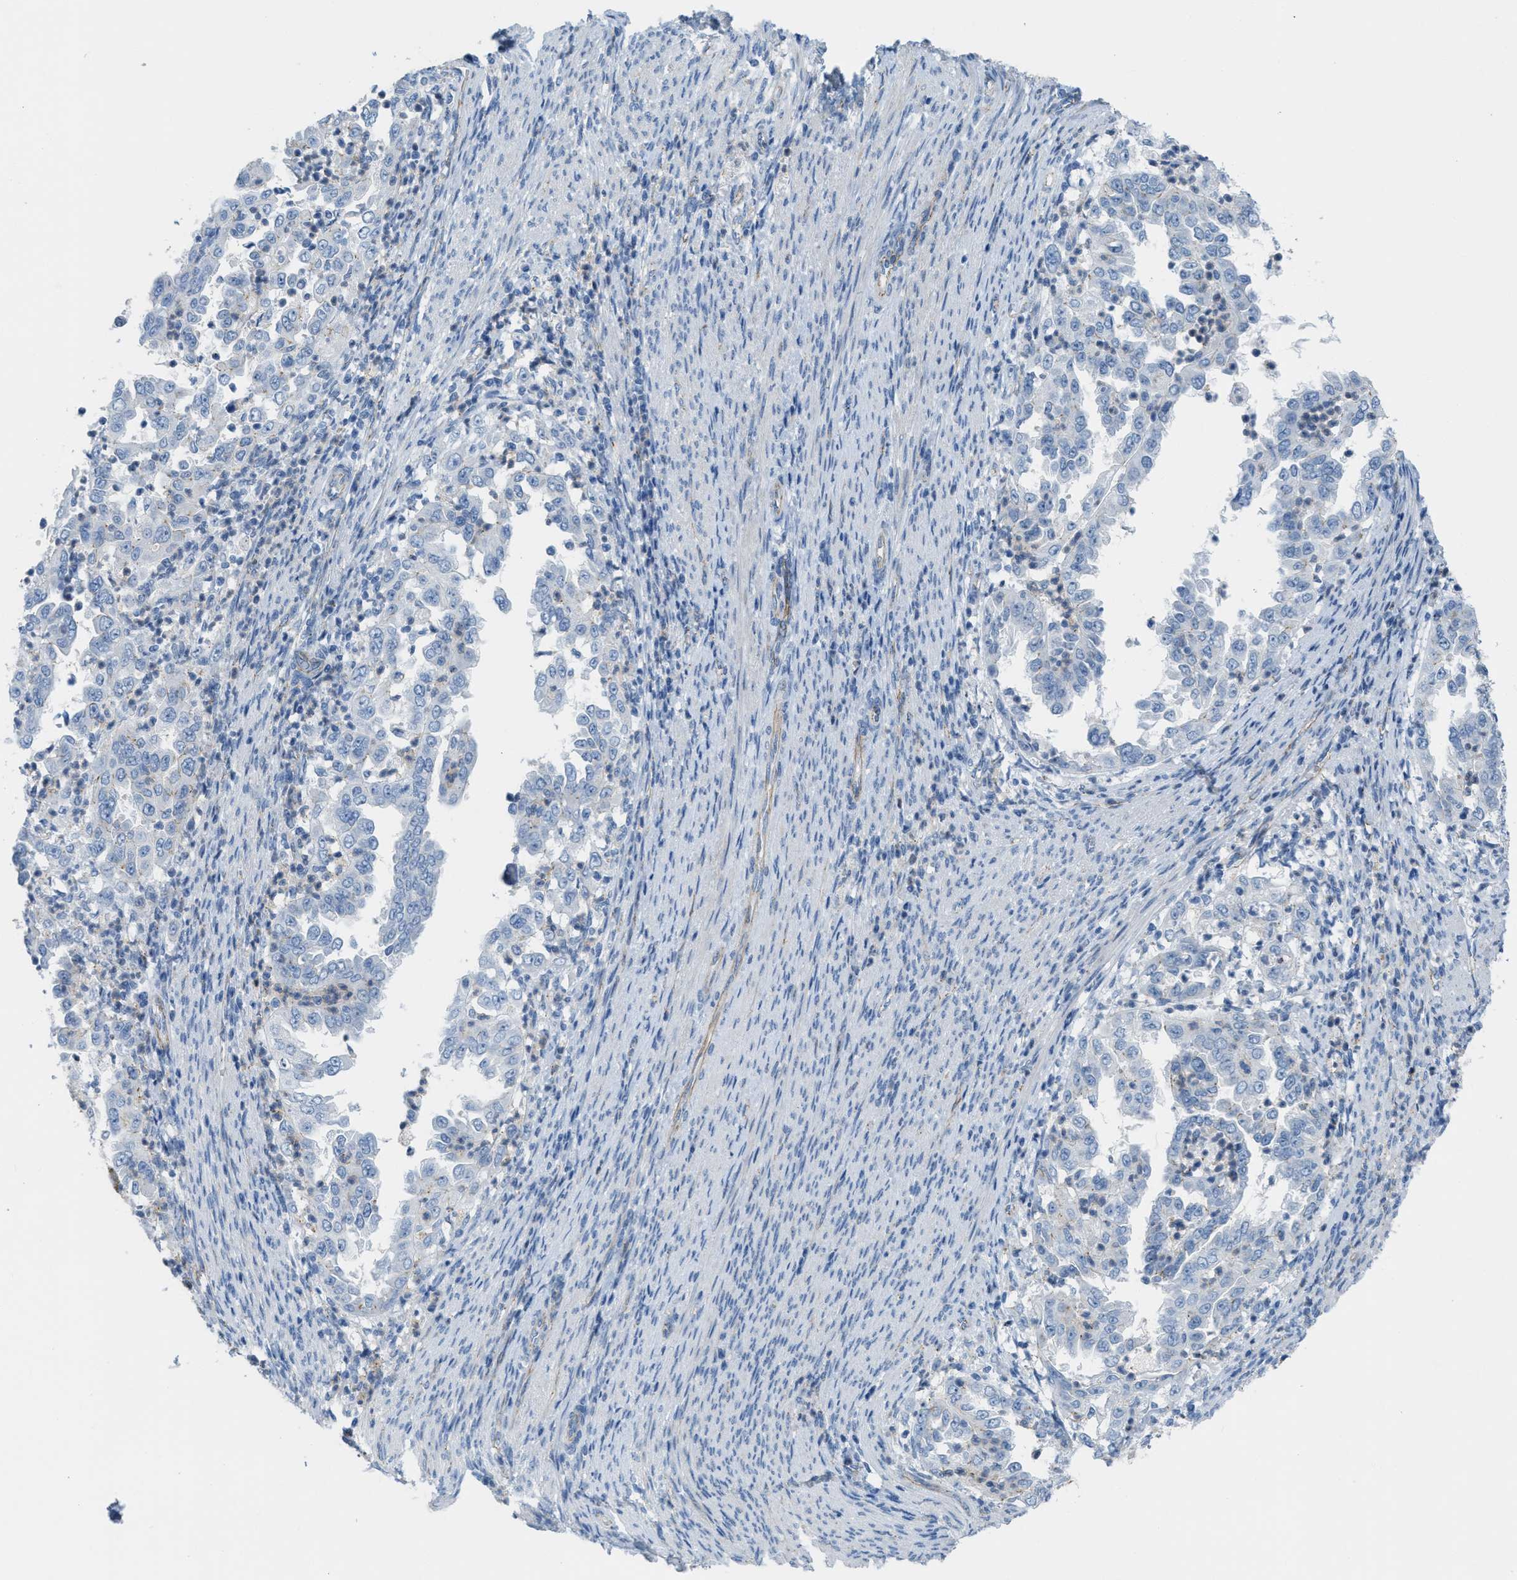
{"staining": {"intensity": "negative", "quantity": "none", "location": "none"}, "tissue": "endometrial cancer", "cell_type": "Tumor cells", "image_type": "cancer", "snomed": [{"axis": "morphology", "description": "Adenocarcinoma, NOS"}, {"axis": "topography", "description": "Endometrium"}], "caption": "High magnification brightfield microscopy of endometrial cancer (adenocarcinoma) stained with DAB (brown) and counterstained with hematoxylin (blue): tumor cells show no significant positivity. Nuclei are stained in blue.", "gene": "CRB3", "patient": {"sex": "female", "age": 85}}